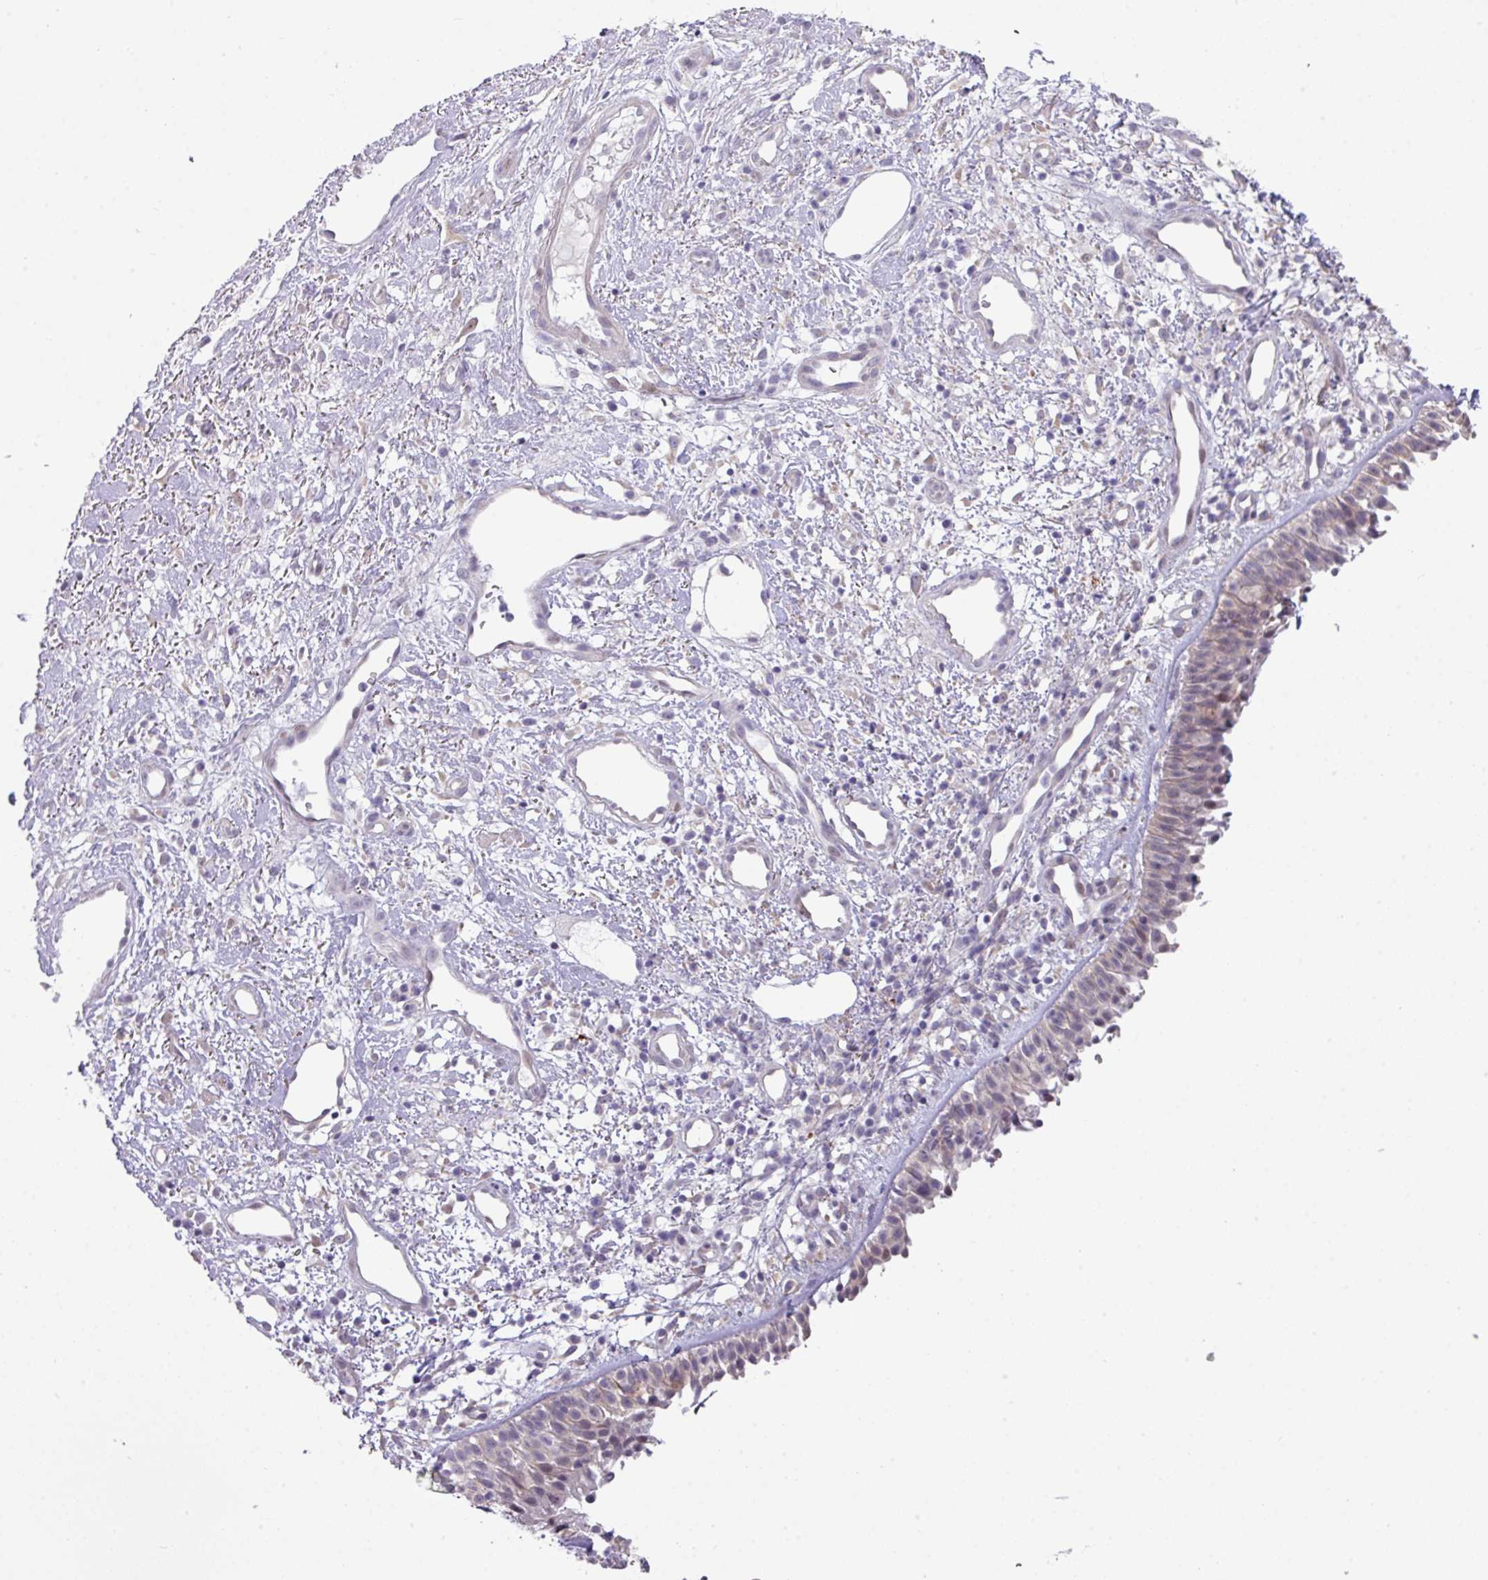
{"staining": {"intensity": "negative", "quantity": "none", "location": "none"}, "tissue": "nasopharynx", "cell_type": "Respiratory epithelial cells", "image_type": "normal", "snomed": [{"axis": "morphology", "description": "Normal tissue, NOS"}, {"axis": "topography", "description": "Cartilage tissue"}, {"axis": "topography", "description": "Nasopharynx"}, {"axis": "topography", "description": "Thyroid gland"}], "caption": "Nasopharynx stained for a protein using IHC shows no positivity respiratory epithelial cells.", "gene": "ANKRD13B", "patient": {"sex": "male", "age": 63}}